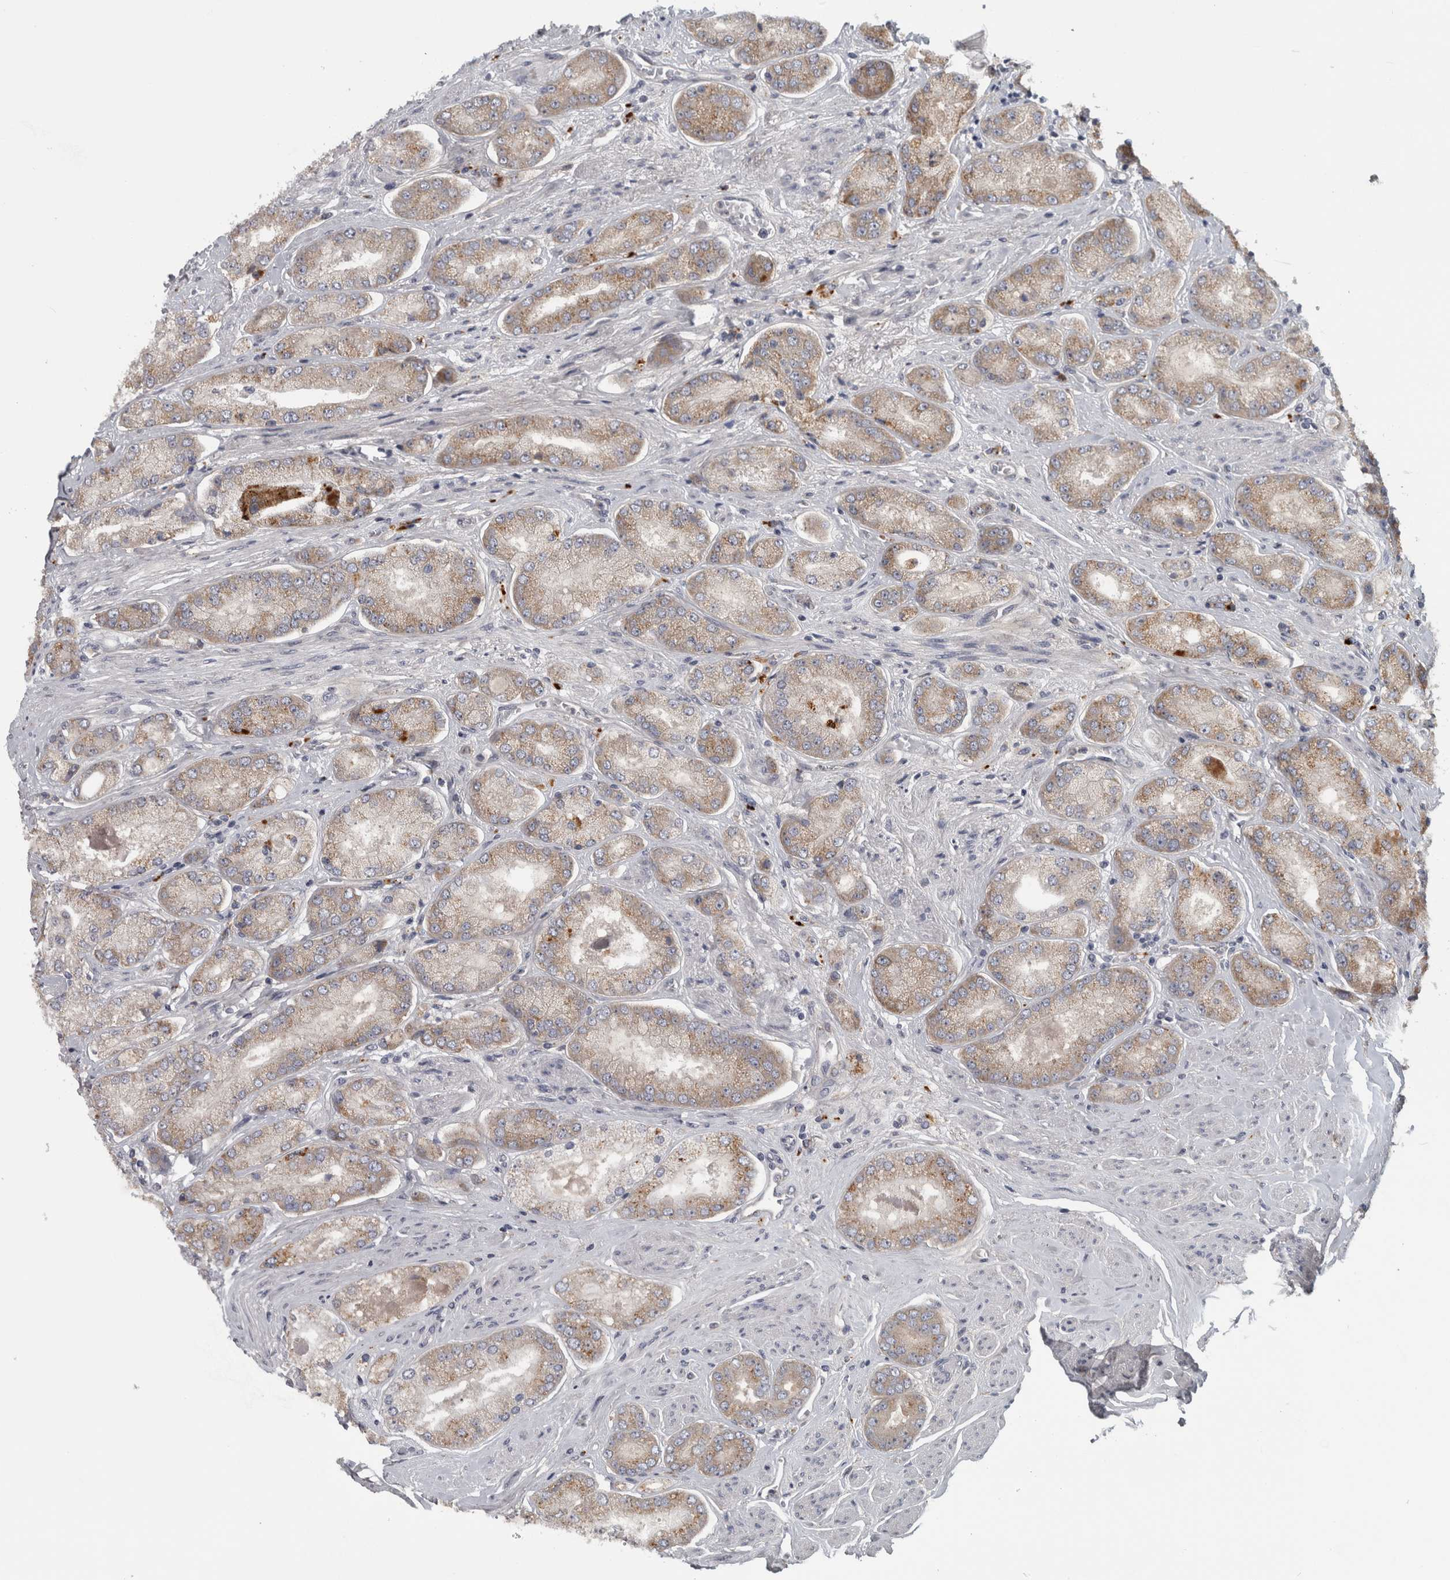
{"staining": {"intensity": "moderate", "quantity": "25%-75%", "location": "cytoplasmic/membranous"}, "tissue": "prostate cancer", "cell_type": "Tumor cells", "image_type": "cancer", "snomed": [{"axis": "morphology", "description": "Adenocarcinoma, High grade"}, {"axis": "topography", "description": "Prostate"}], "caption": "IHC histopathology image of human high-grade adenocarcinoma (prostate) stained for a protein (brown), which shows medium levels of moderate cytoplasmic/membranous positivity in approximately 25%-75% of tumor cells.", "gene": "ATXN2", "patient": {"sex": "male", "age": 58}}